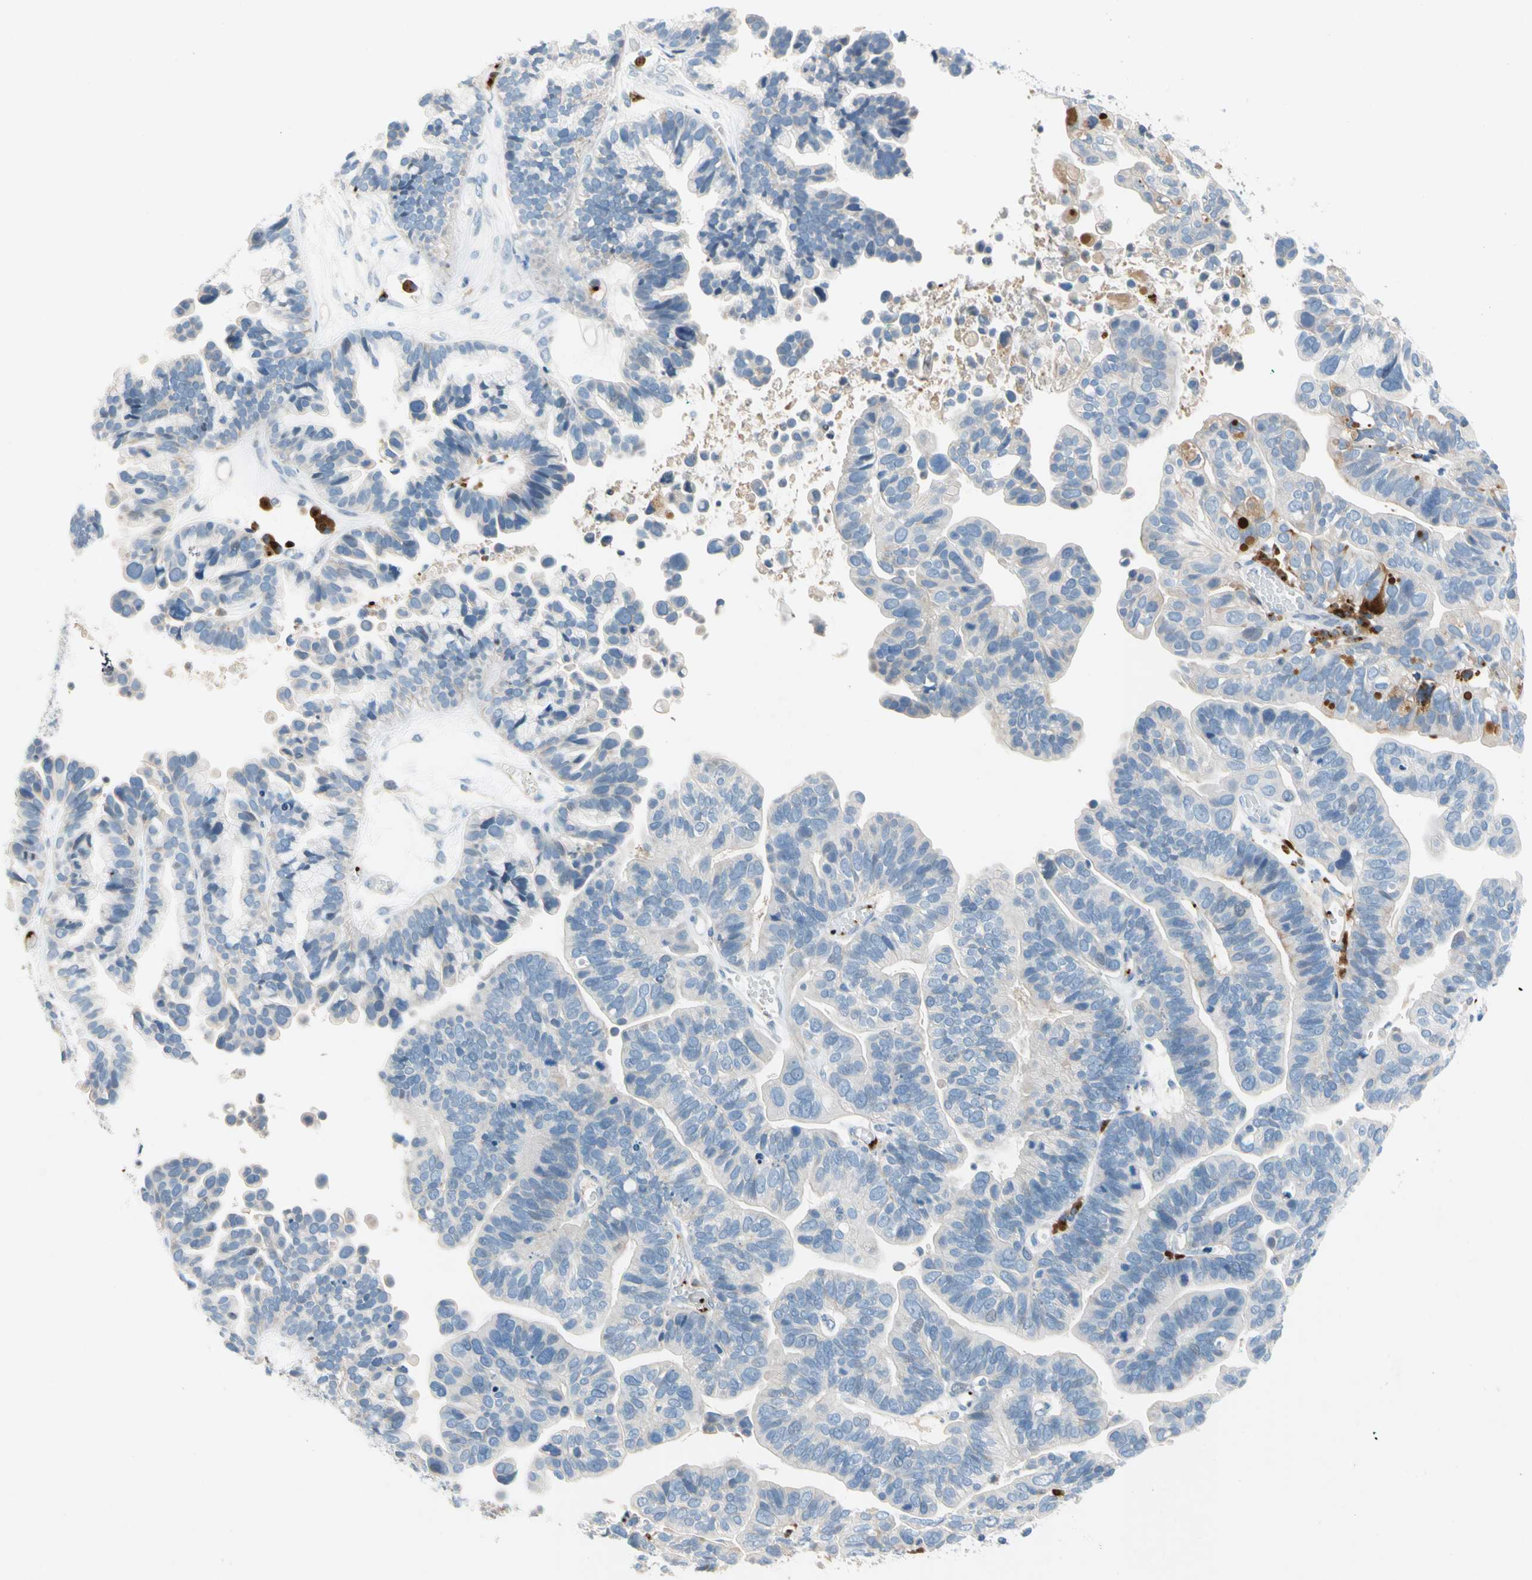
{"staining": {"intensity": "moderate", "quantity": "<25%", "location": "cytoplasmic/membranous"}, "tissue": "ovarian cancer", "cell_type": "Tumor cells", "image_type": "cancer", "snomed": [{"axis": "morphology", "description": "Cystadenocarcinoma, serous, NOS"}, {"axis": "topography", "description": "Ovary"}], "caption": "An immunohistochemistry histopathology image of tumor tissue is shown. Protein staining in brown labels moderate cytoplasmic/membranous positivity in ovarian cancer (serous cystadenocarcinoma) within tumor cells. (Brightfield microscopy of DAB IHC at high magnification).", "gene": "PPBP", "patient": {"sex": "female", "age": 56}}